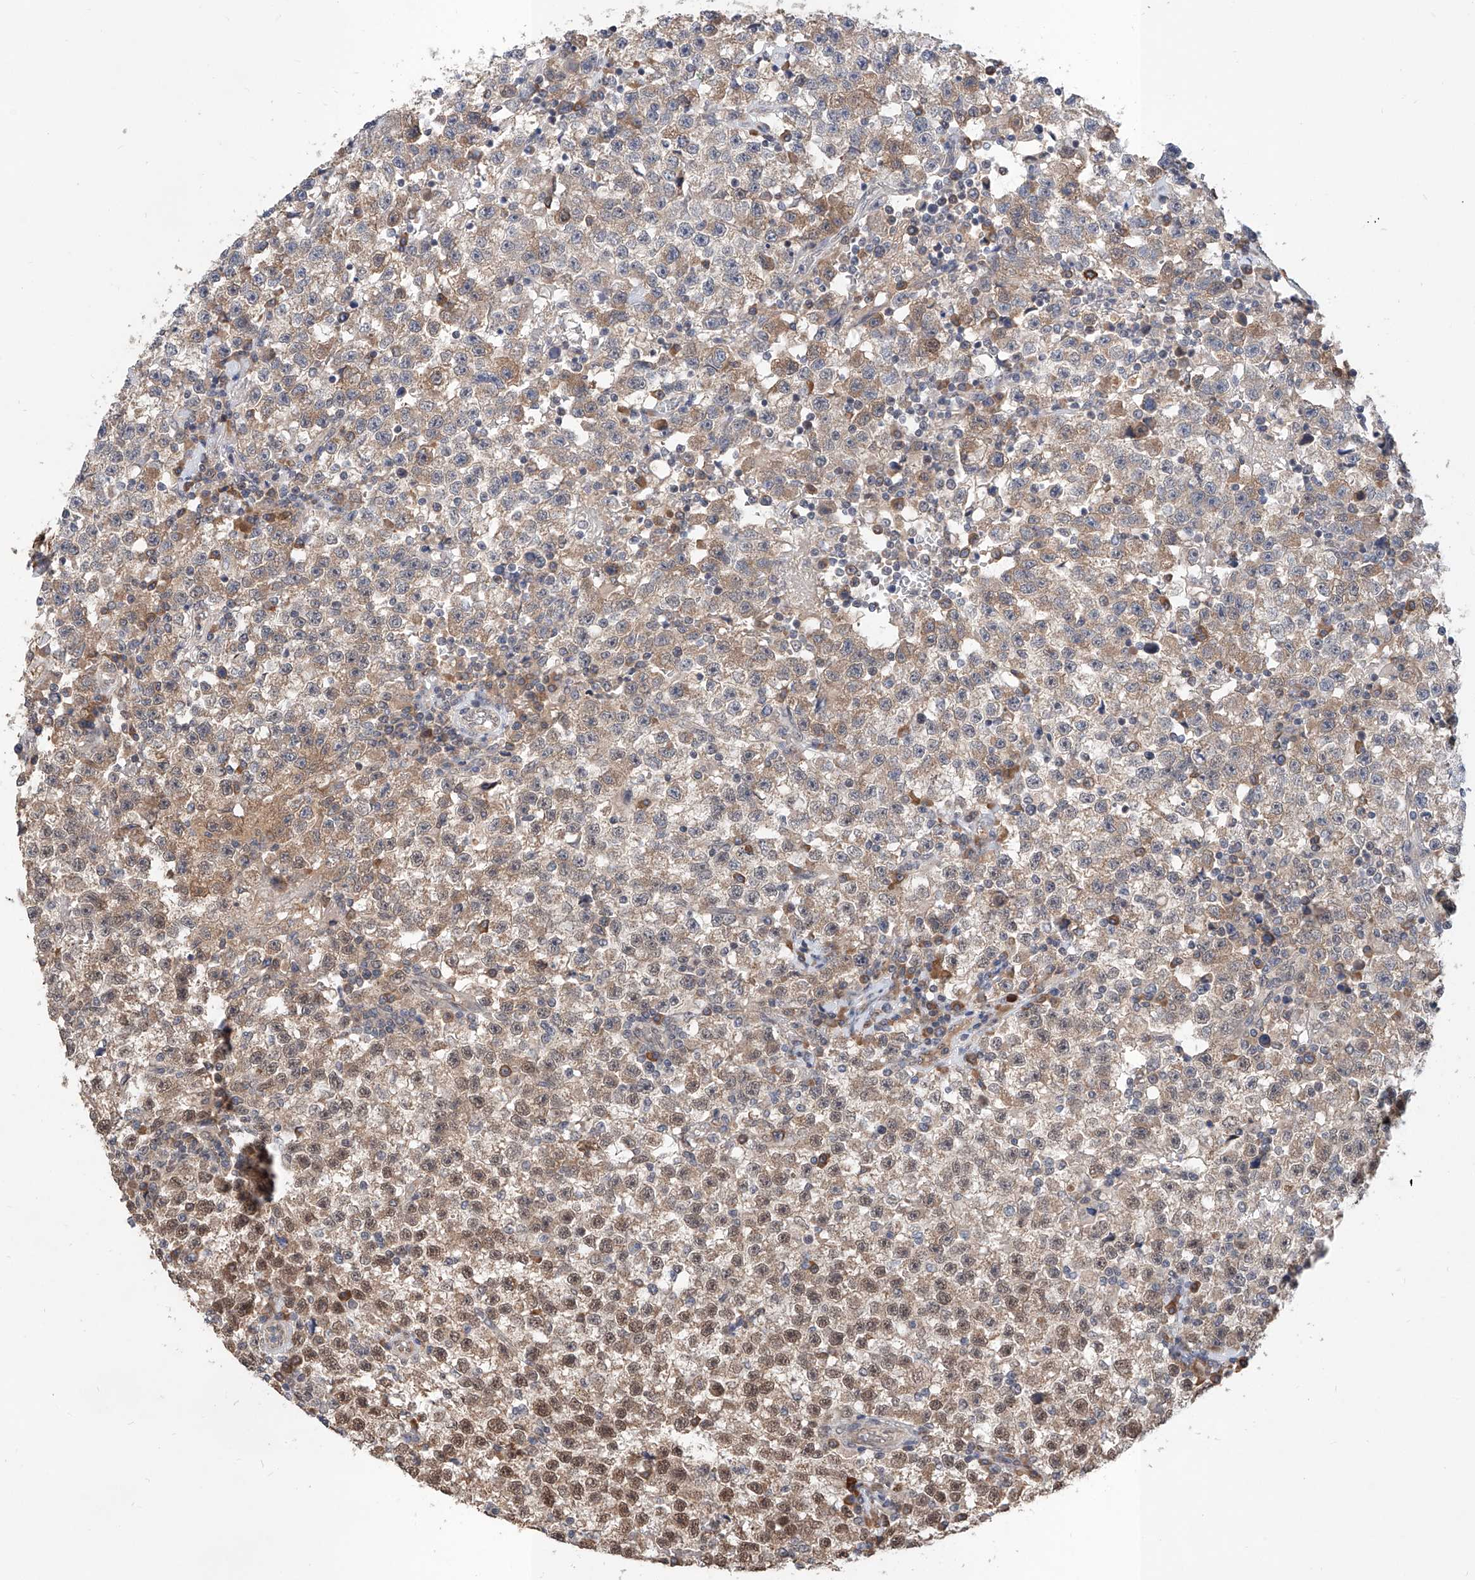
{"staining": {"intensity": "moderate", "quantity": "<25%", "location": "nuclear"}, "tissue": "testis cancer", "cell_type": "Tumor cells", "image_type": "cancer", "snomed": [{"axis": "morphology", "description": "Seminoma, NOS"}, {"axis": "topography", "description": "Testis"}], "caption": "Testis cancer was stained to show a protein in brown. There is low levels of moderate nuclear positivity in approximately <25% of tumor cells.", "gene": "CARMIL3", "patient": {"sex": "male", "age": 22}}